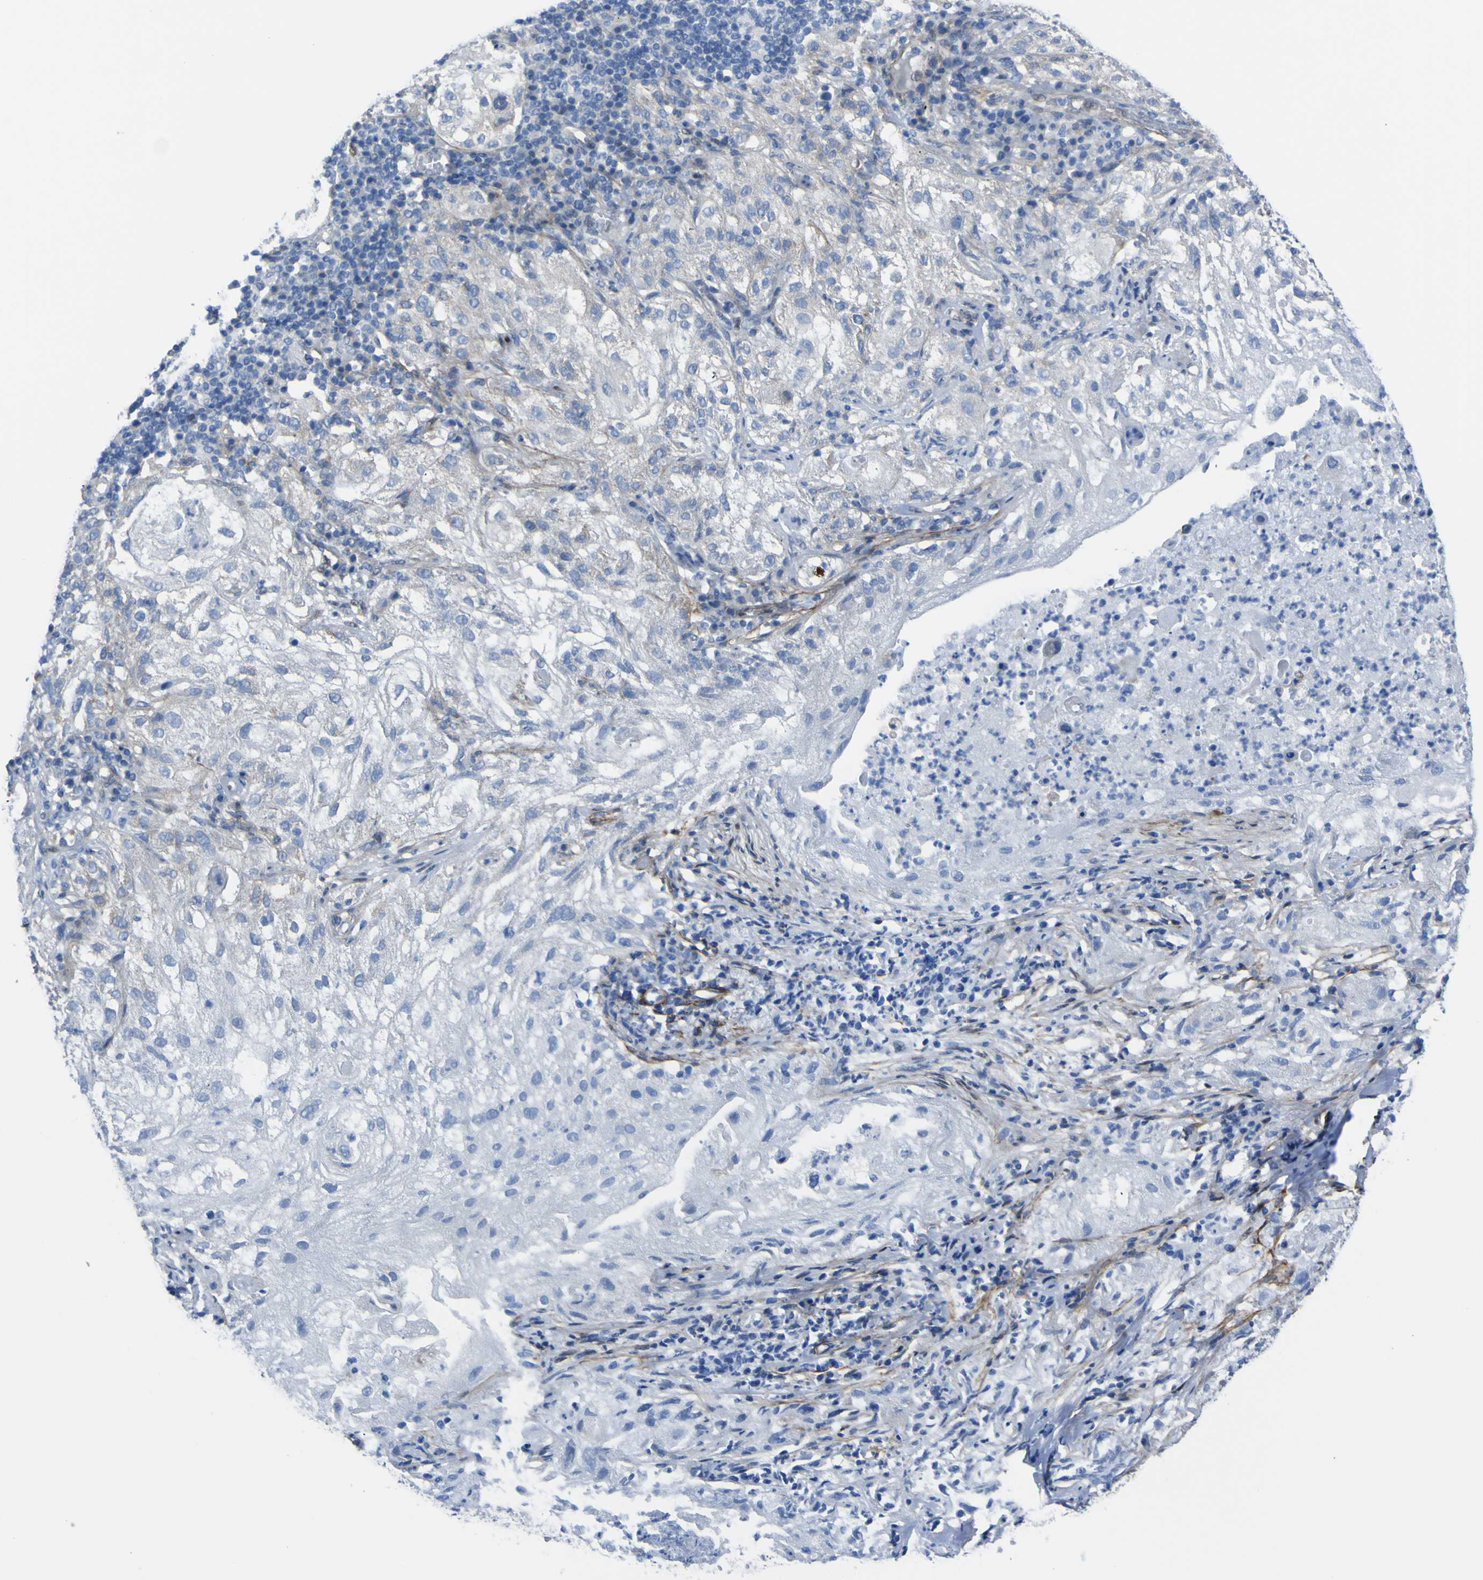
{"staining": {"intensity": "negative", "quantity": "none", "location": "none"}, "tissue": "lung cancer", "cell_type": "Tumor cells", "image_type": "cancer", "snomed": [{"axis": "morphology", "description": "Inflammation, NOS"}, {"axis": "morphology", "description": "Squamous cell carcinoma, NOS"}, {"axis": "topography", "description": "Lymph node"}, {"axis": "topography", "description": "Soft tissue"}, {"axis": "topography", "description": "Lung"}], "caption": "IHC histopathology image of squamous cell carcinoma (lung) stained for a protein (brown), which reveals no positivity in tumor cells.", "gene": "LRRN1", "patient": {"sex": "male", "age": 66}}